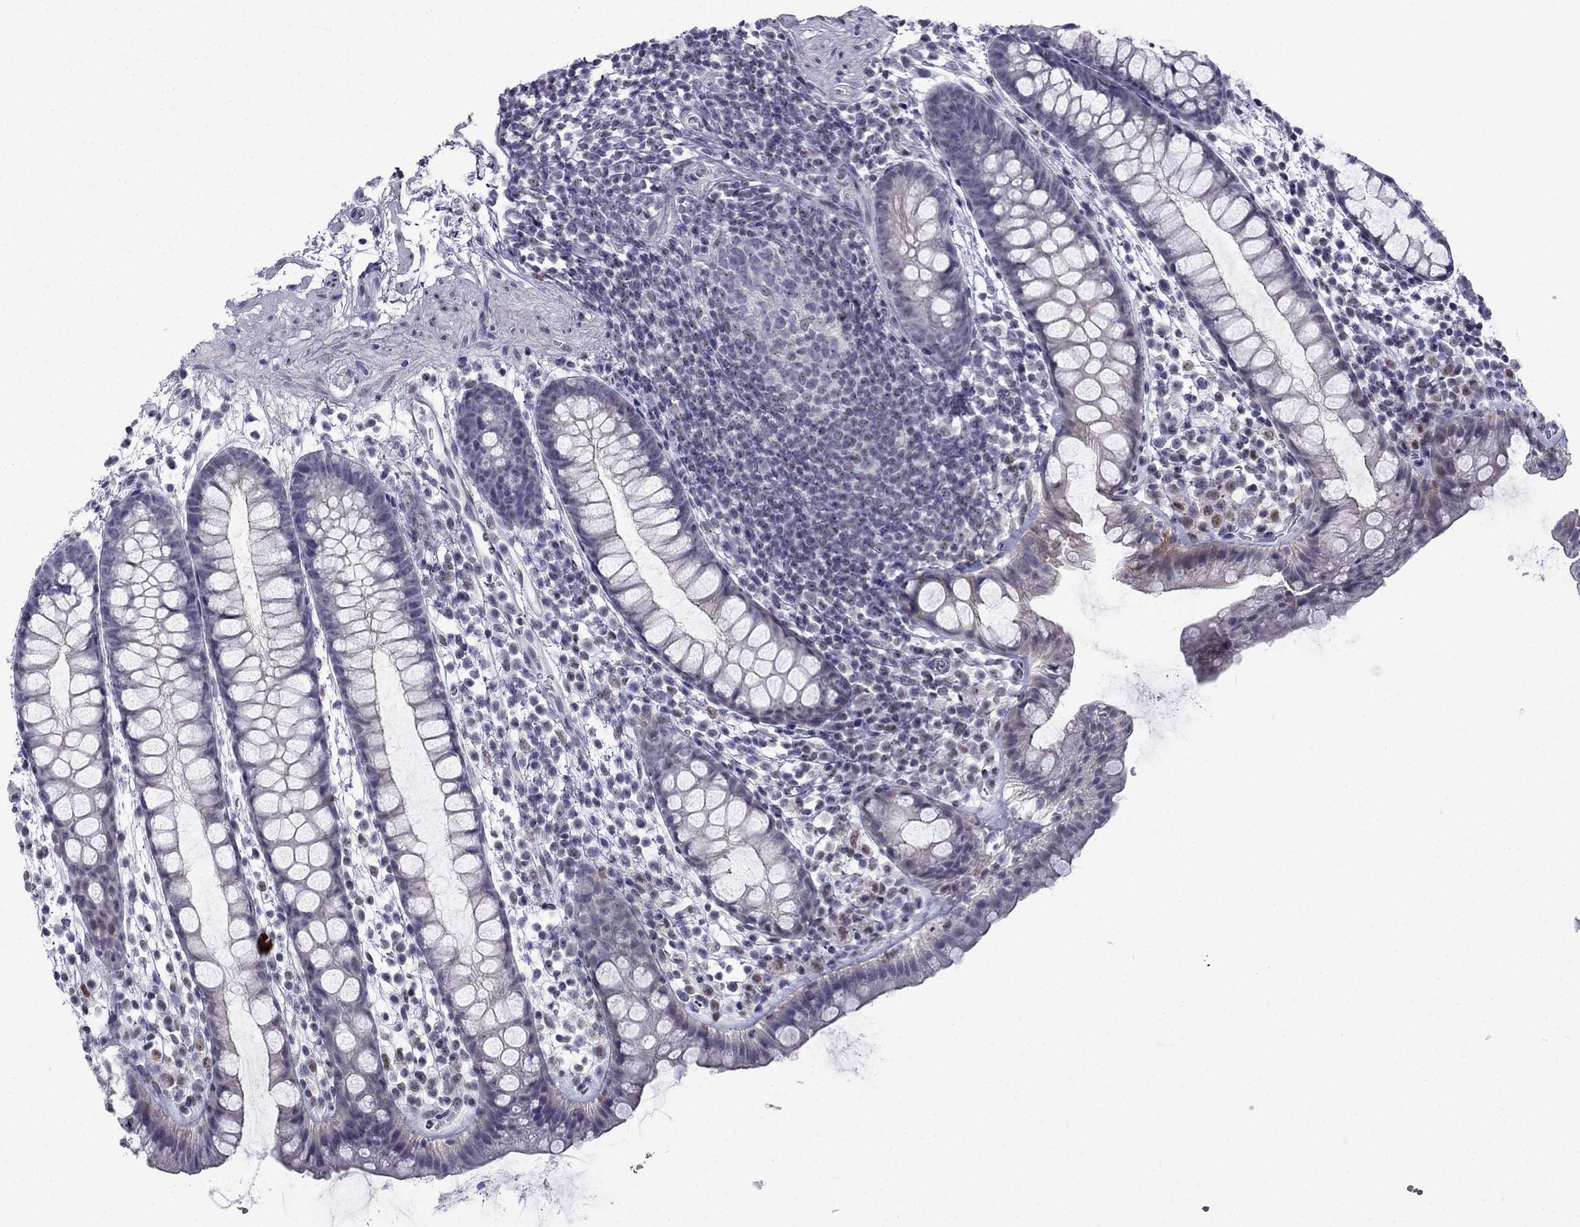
{"staining": {"intensity": "weak", "quantity": "25%-75%", "location": "cytoplasmic/membranous"}, "tissue": "rectum", "cell_type": "Glandular cells", "image_type": "normal", "snomed": [{"axis": "morphology", "description": "Normal tissue, NOS"}, {"axis": "topography", "description": "Rectum"}], "caption": "A high-resolution micrograph shows IHC staining of normal rectum, which reveals weak cytoplasmic/membranous positivity in about 25%-75% of glandular cells.", "gene": "POM121L12", "patient": {"sex": "male", "age": 57}}